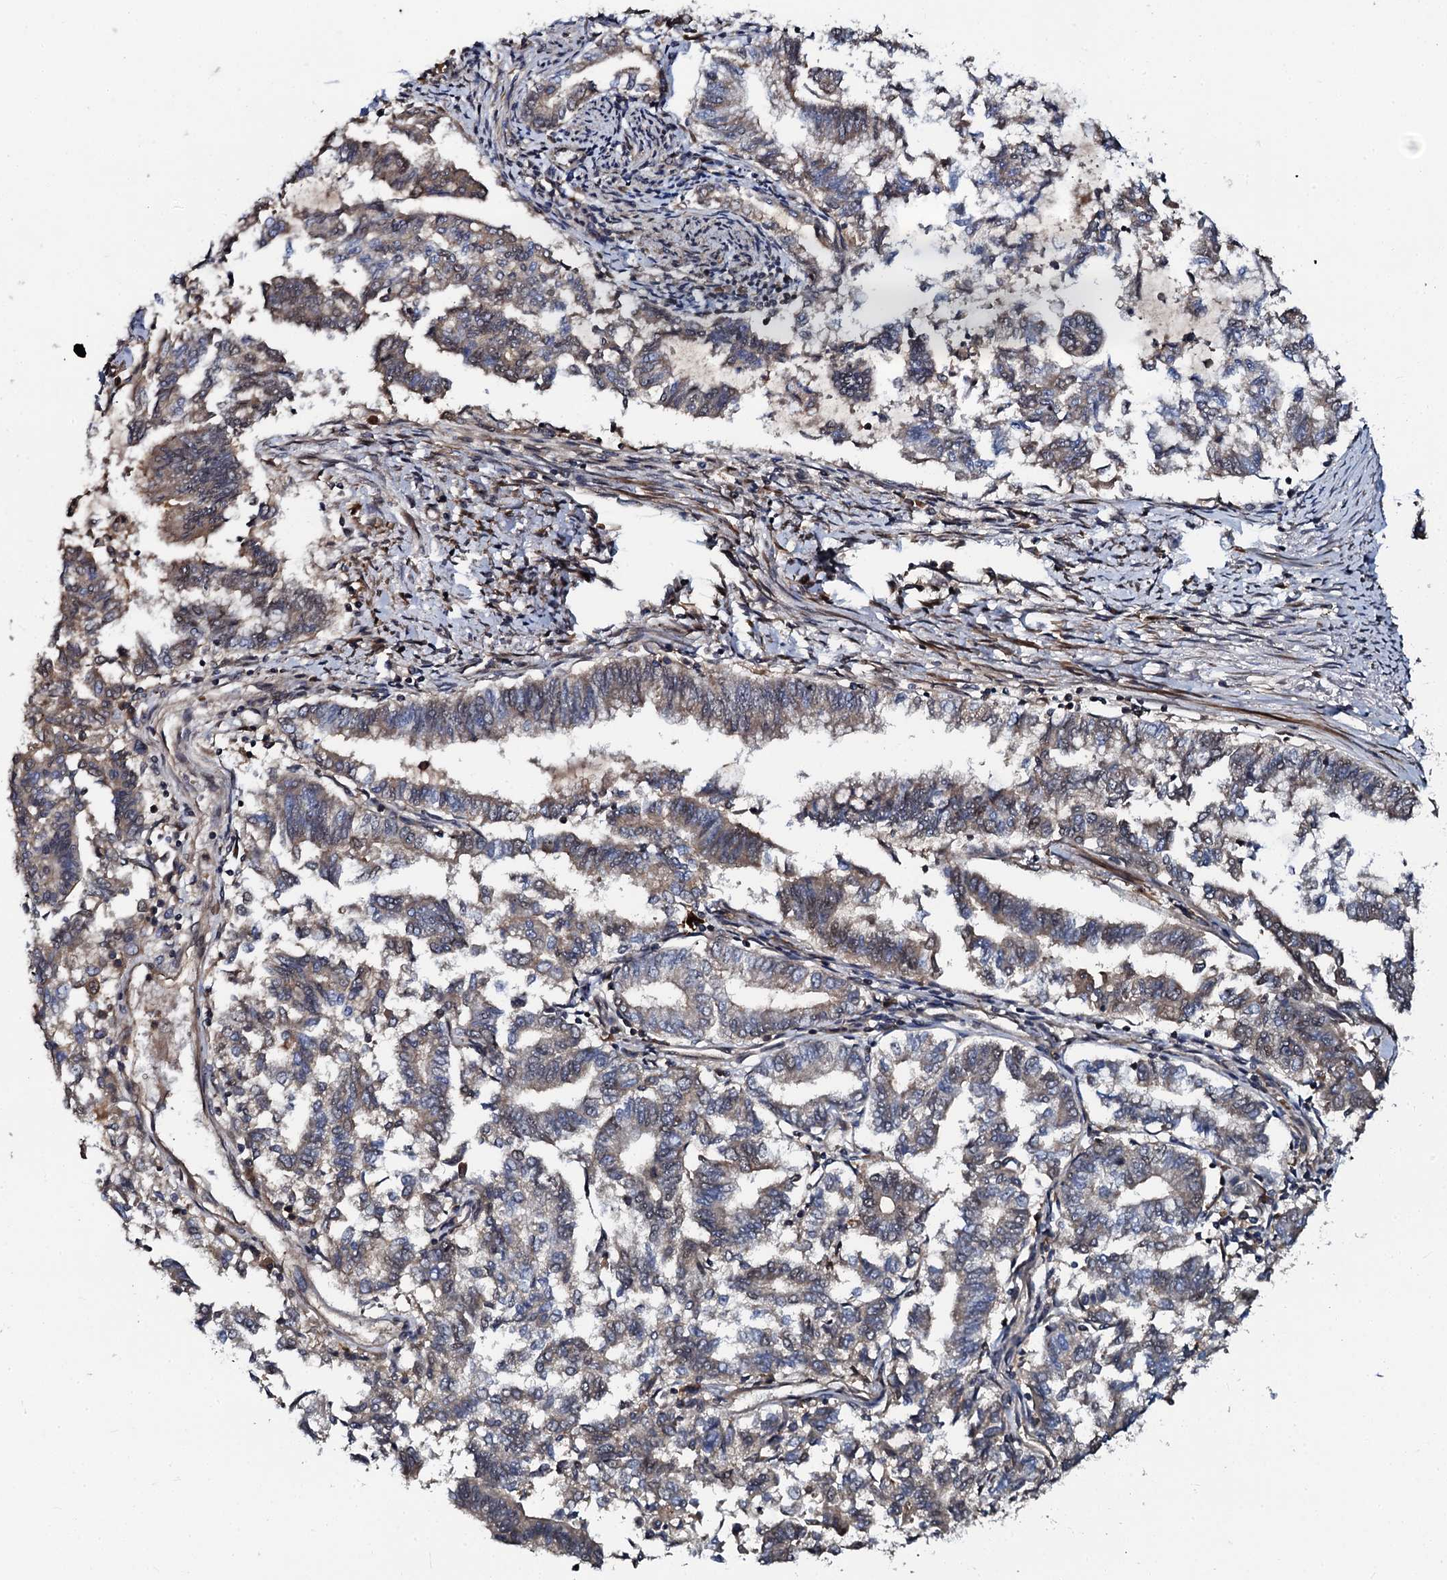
{"staining": {"intensity": "weak", "quantity": "25%-75%", "location": "cytoplasmic/membranous"}, "tissue": "endometrial cancer", "cell_type": "Tumor cells", "image_type": "cancer", "snomed": [{"axis": "morphology", "description": "Adenocarcinoma, NOS"}, {"axis": "topography", "description": "Endometrium"}], "caption": "This image reveals immunohistochemistry staining of endometrial adenocarcinoma, with low weak cytoplasmic/membranous expression in about 25%-75% of tumor cells.", "gene": "N4BP1", "patient": {"sex": "female", "age": 79}}